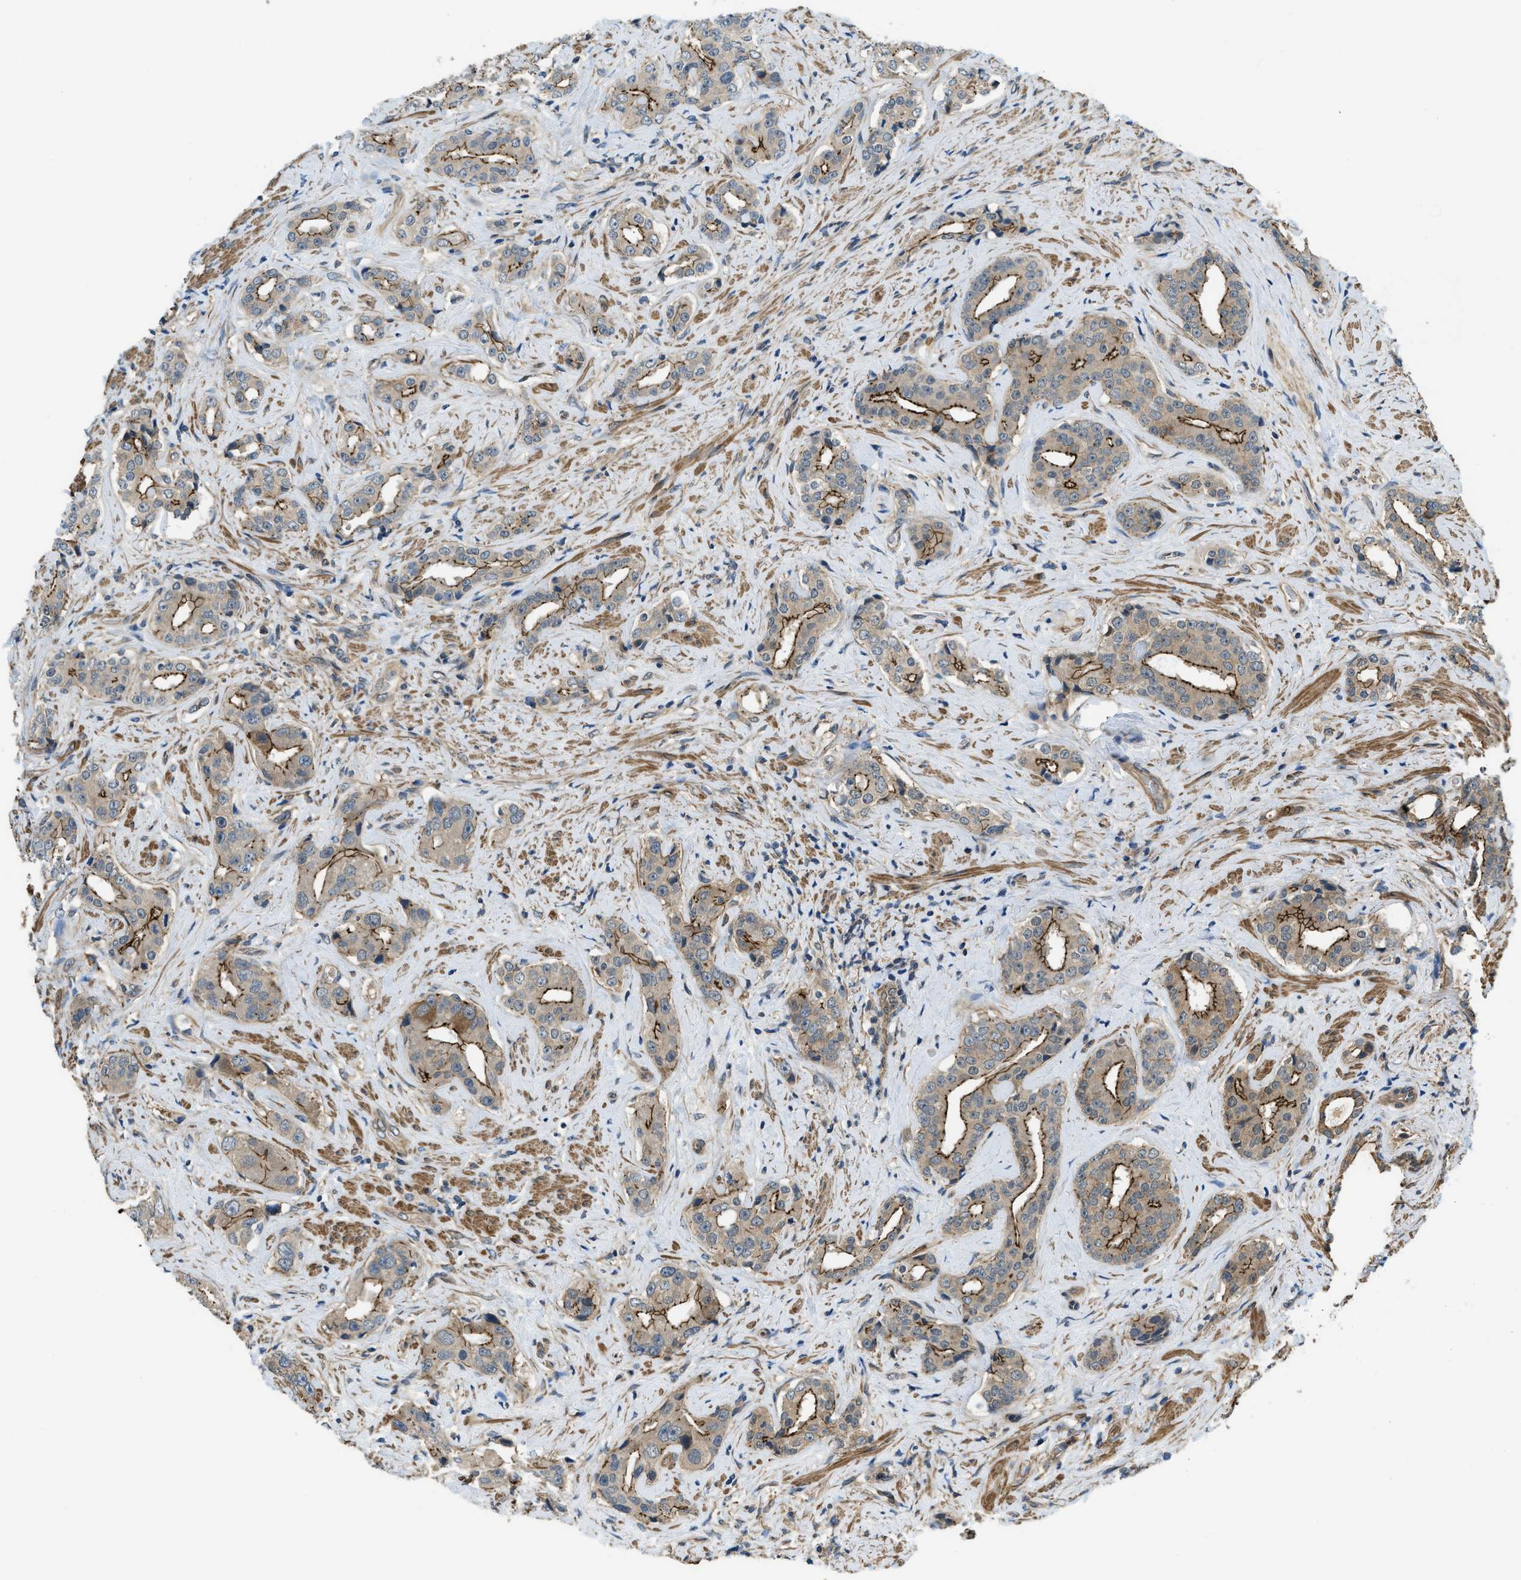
{"staining": {"intensity": "strong", "quantity": ">75%", "location": "cytoplasmic/membranous"}, "tissue": "prostate cancer", "cell_type": "Tumor cells", "image_type": "cancer", "snomed": [{"axis": "morphology", "description": "Adenocarcinoma, High grade"}, {"axis": "topography", "description": "Prostate"}], "caption": "Immunohistochemistry (IHC) (DAB) staining of human high-grade adenocarcinoma (prostate) demonstrates strong cytoplasmic/membranous protein staining in about >75% of tumor cells.", "gene": "CGN", "patient": {"sex": "male", "age": 71}}